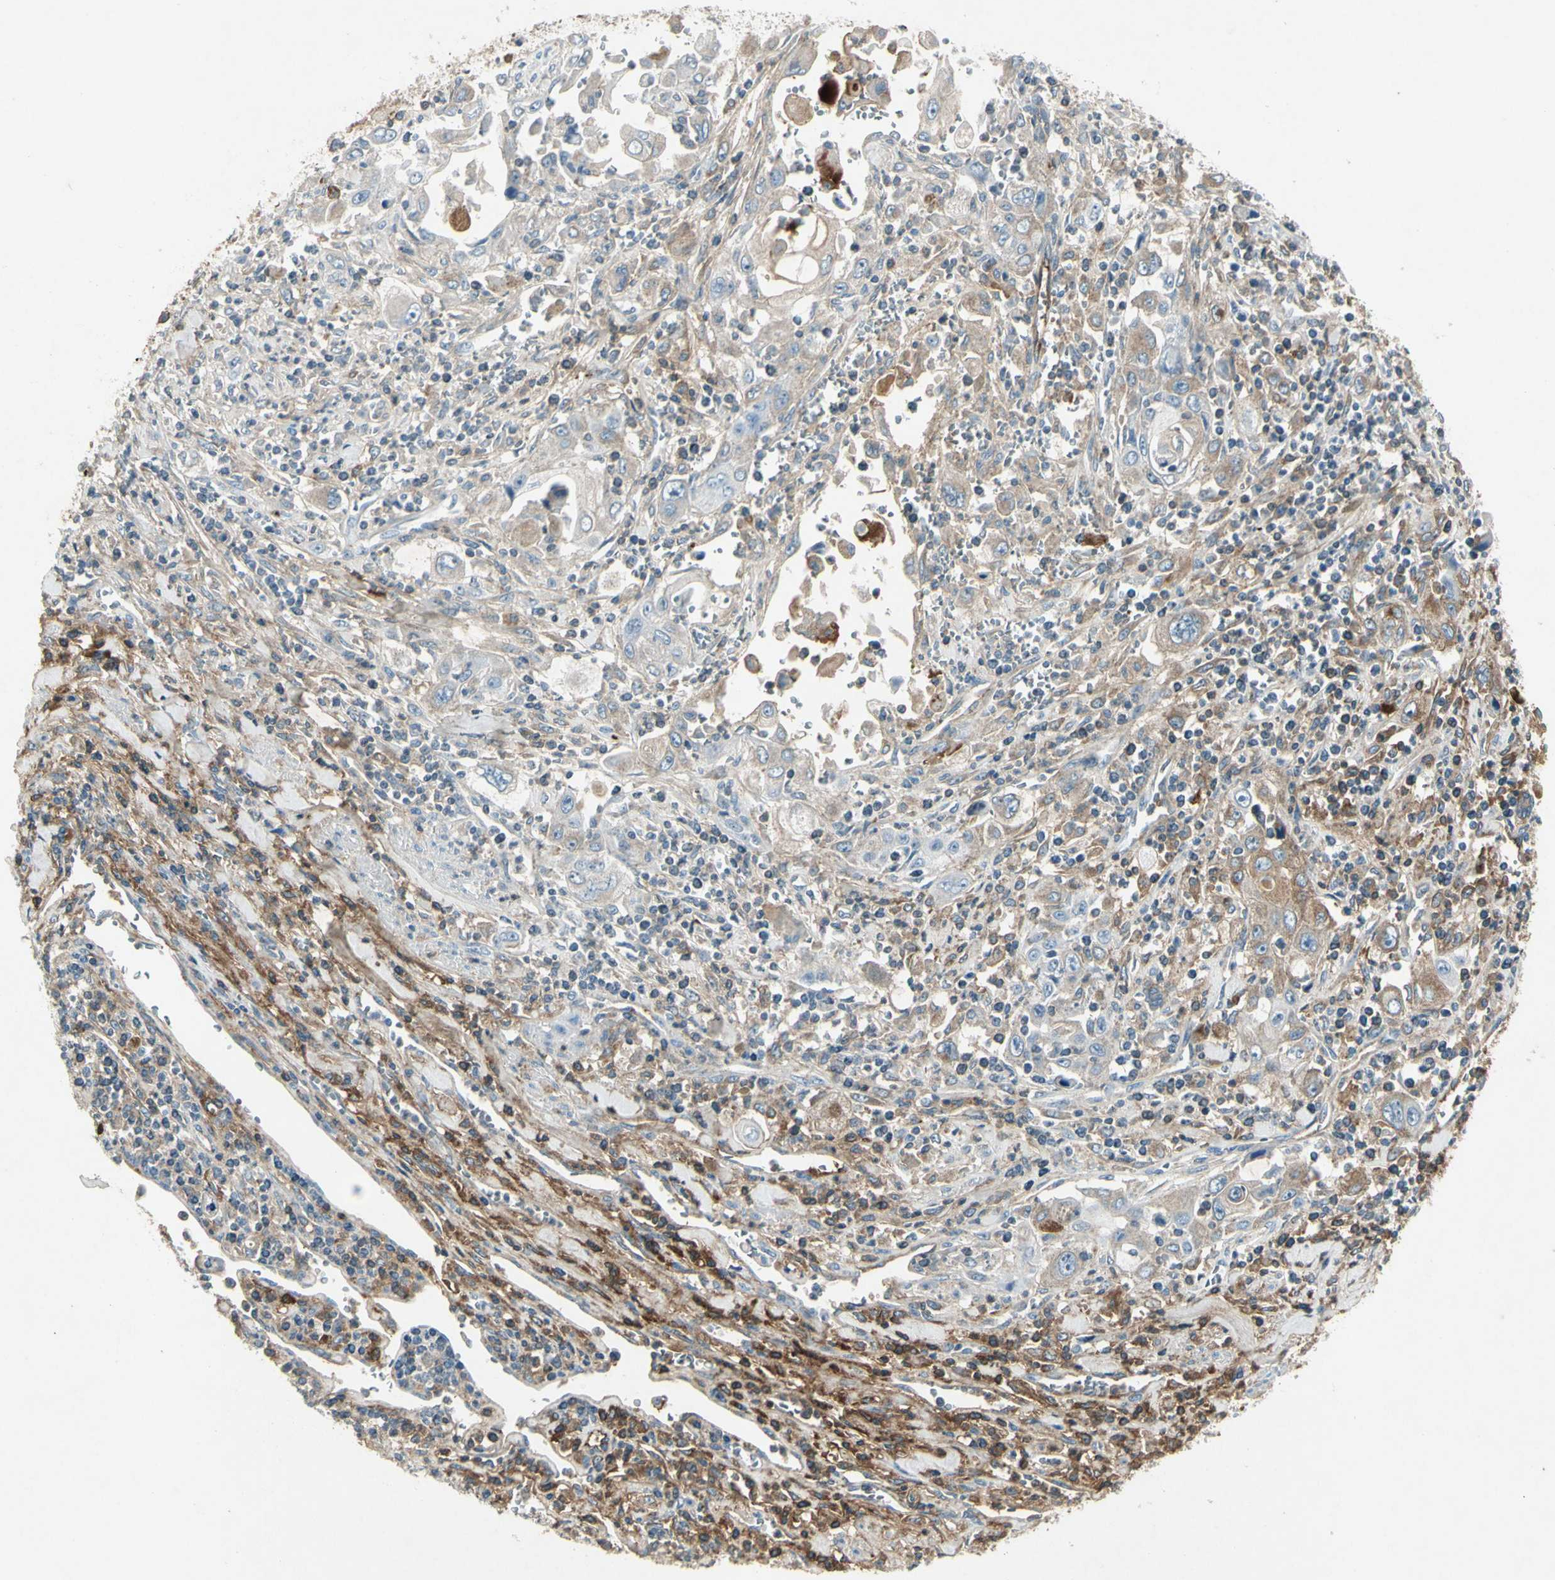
{"staining": {"intensity": "weak", "quantity": "25%-75%", "location": "cytoplasmic/membranous"}, "tissue": "pancreatic cancer", "cell_type": "Tumor cells", "image_type": "cancer", "snomed": [{"axis": "morphology", "description": "Adenocarcinoma, NOS"}, {"axis": "topography", "description": "Pancreas"}], "caption": "Adenocarcinoma (pancreatic) stained with DAB immunohistochemistry (IHC) shows low levels of weak cytoplasmic/membranous staining in approximately 25%-75% of tumor cells. (Brightfield microscopy of DAB IHC at high magnification).", "gene": "IGHM", "patient": {"sex": "male", "age": 70}}